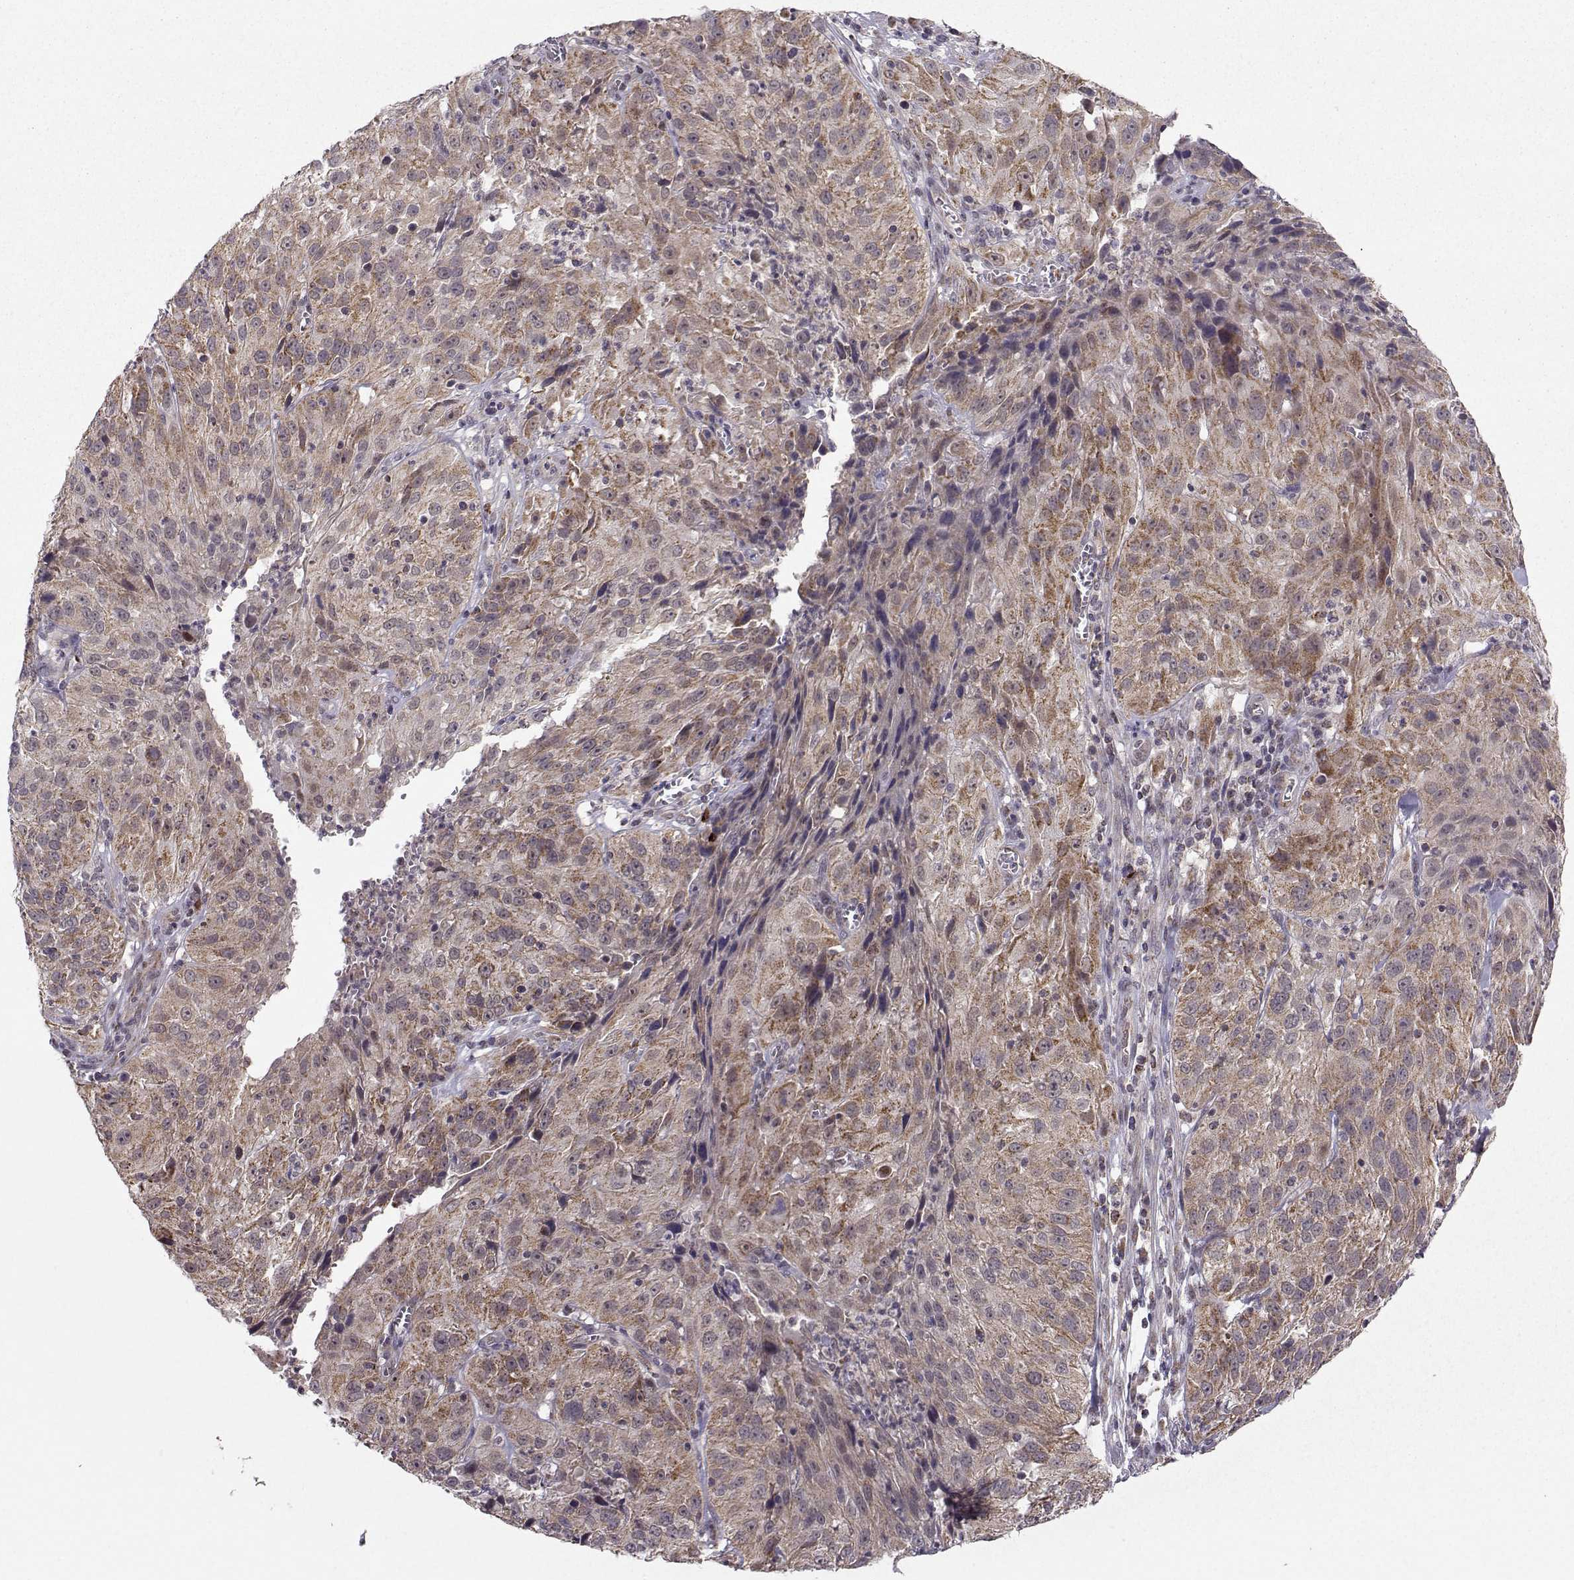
{"staining": {"intensity": "moderate", "quantity": ">75%", "location": "cytoplasmic/membranous"}, "tissue": "cervical cancer", "cell_type": "Tumor cells", "image_type": "cancer", "snomed": [{"axis": "morphology", "description": "Squamous cell carcinoma, NOS"}, {"axis": "topography", "description": "Cervix"}], "caption": "Immunohistochemical staining of human cervical cancer (squamous cell carcinoma) exhibits medium levels of moderate cytoplasmic/membranous staining in approximately >75% of tumor cells.", "gene": "NECAB3", "patient": {"sex": "female", "age": 32}}